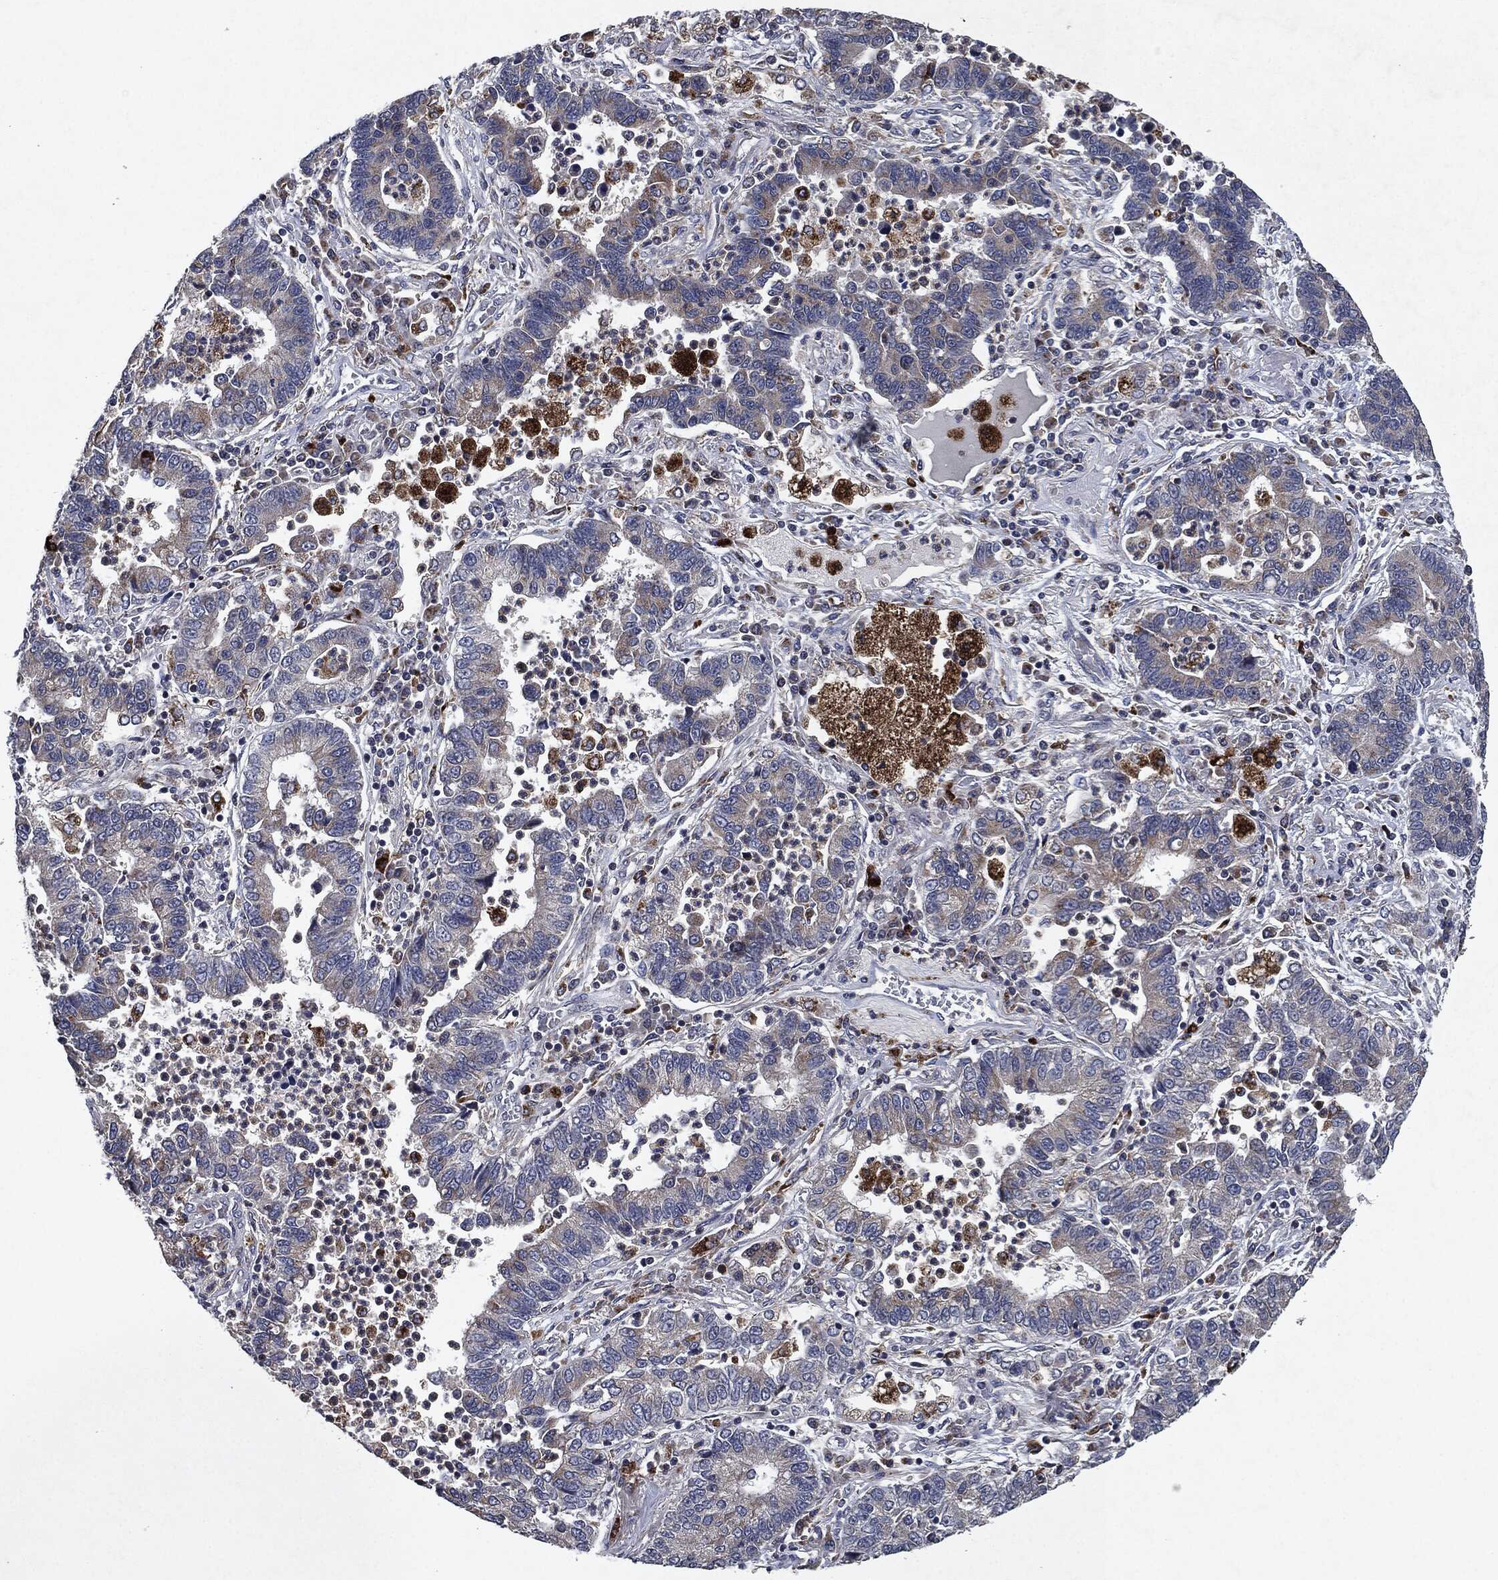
{"staining": {"intensity": "weak", "quantity": "<25%", "location": "cytoplasmic/membranous"}, "tissue": "lung cancer", "cell_type": "Tumor cells", "image_type": "cancer", "snomed": [{"axis": "morphology", "description": "Adenocarcinoma, NOS"}, {"axis": "topography", "description": "Lung"}], "caption": "Immunohistochemistry photomicrograph of neoplastic tissue: lung cancer (adenocarcinoma) stained with DAB (3,3'-diaminobenzidine) displays no significant protein staining in tumor cells.", "gene": "SLC31A2", "patient": {"sex": "female", "age": 57}}